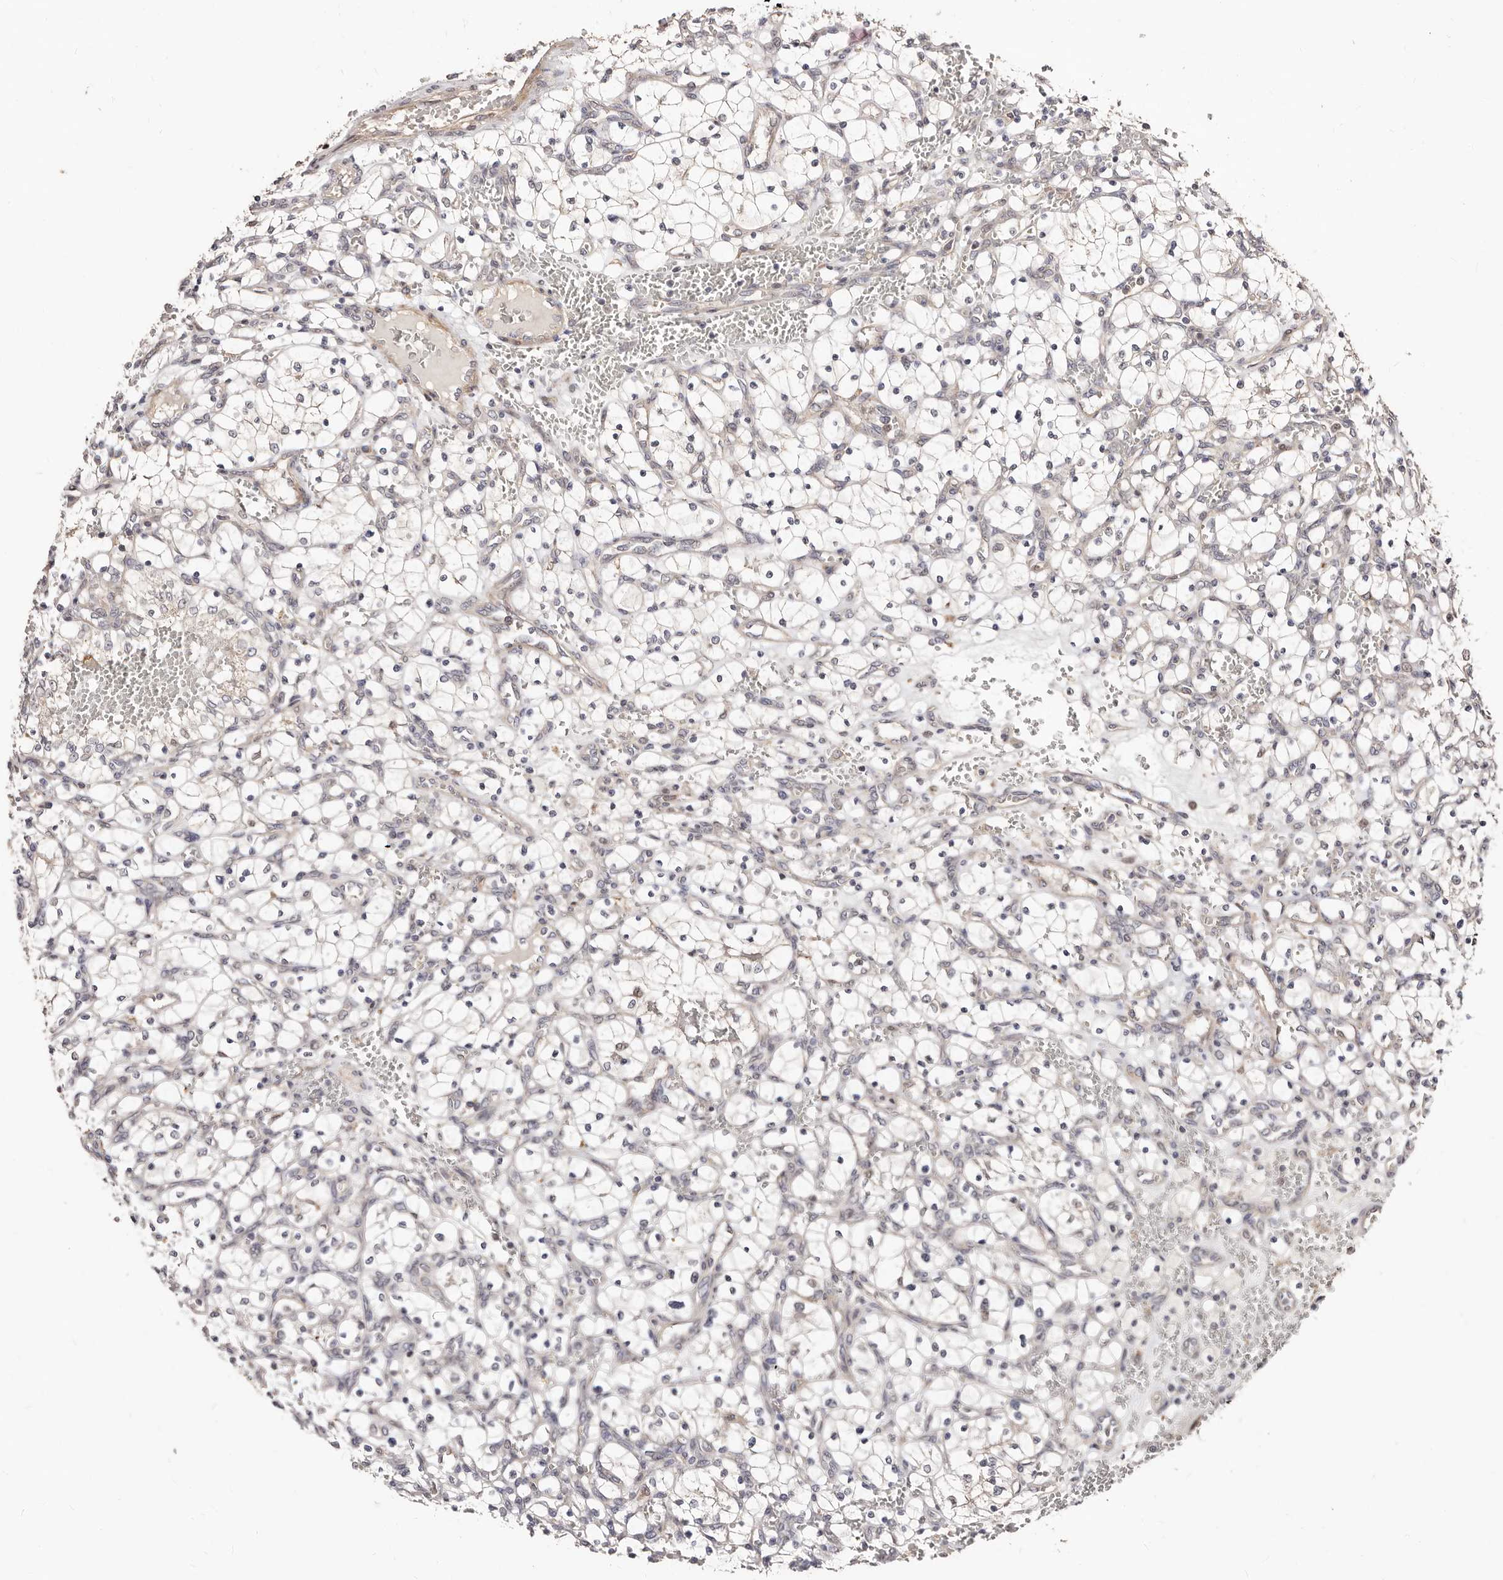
{"staining": {"intensity": "negative", "quantity": "none", "location": "none"}, "tissue": "renal cancer", "cell_type": "Tumor cells", "image_type": "cancer", "snomed": [{"axis": "morphology", "description": "Adenocarcinoma, NOS"}, {"axis": "topography", "description": "Kidney"}], "caption": "A high-resolution histopathology image shows immunohistochemistry (IHC) staining of renal adenocarcinoma, which demonstrates no significant positivity in tumor cells.", "gene": "APOL6", "patient": {"sex": "female", "age": 69}}